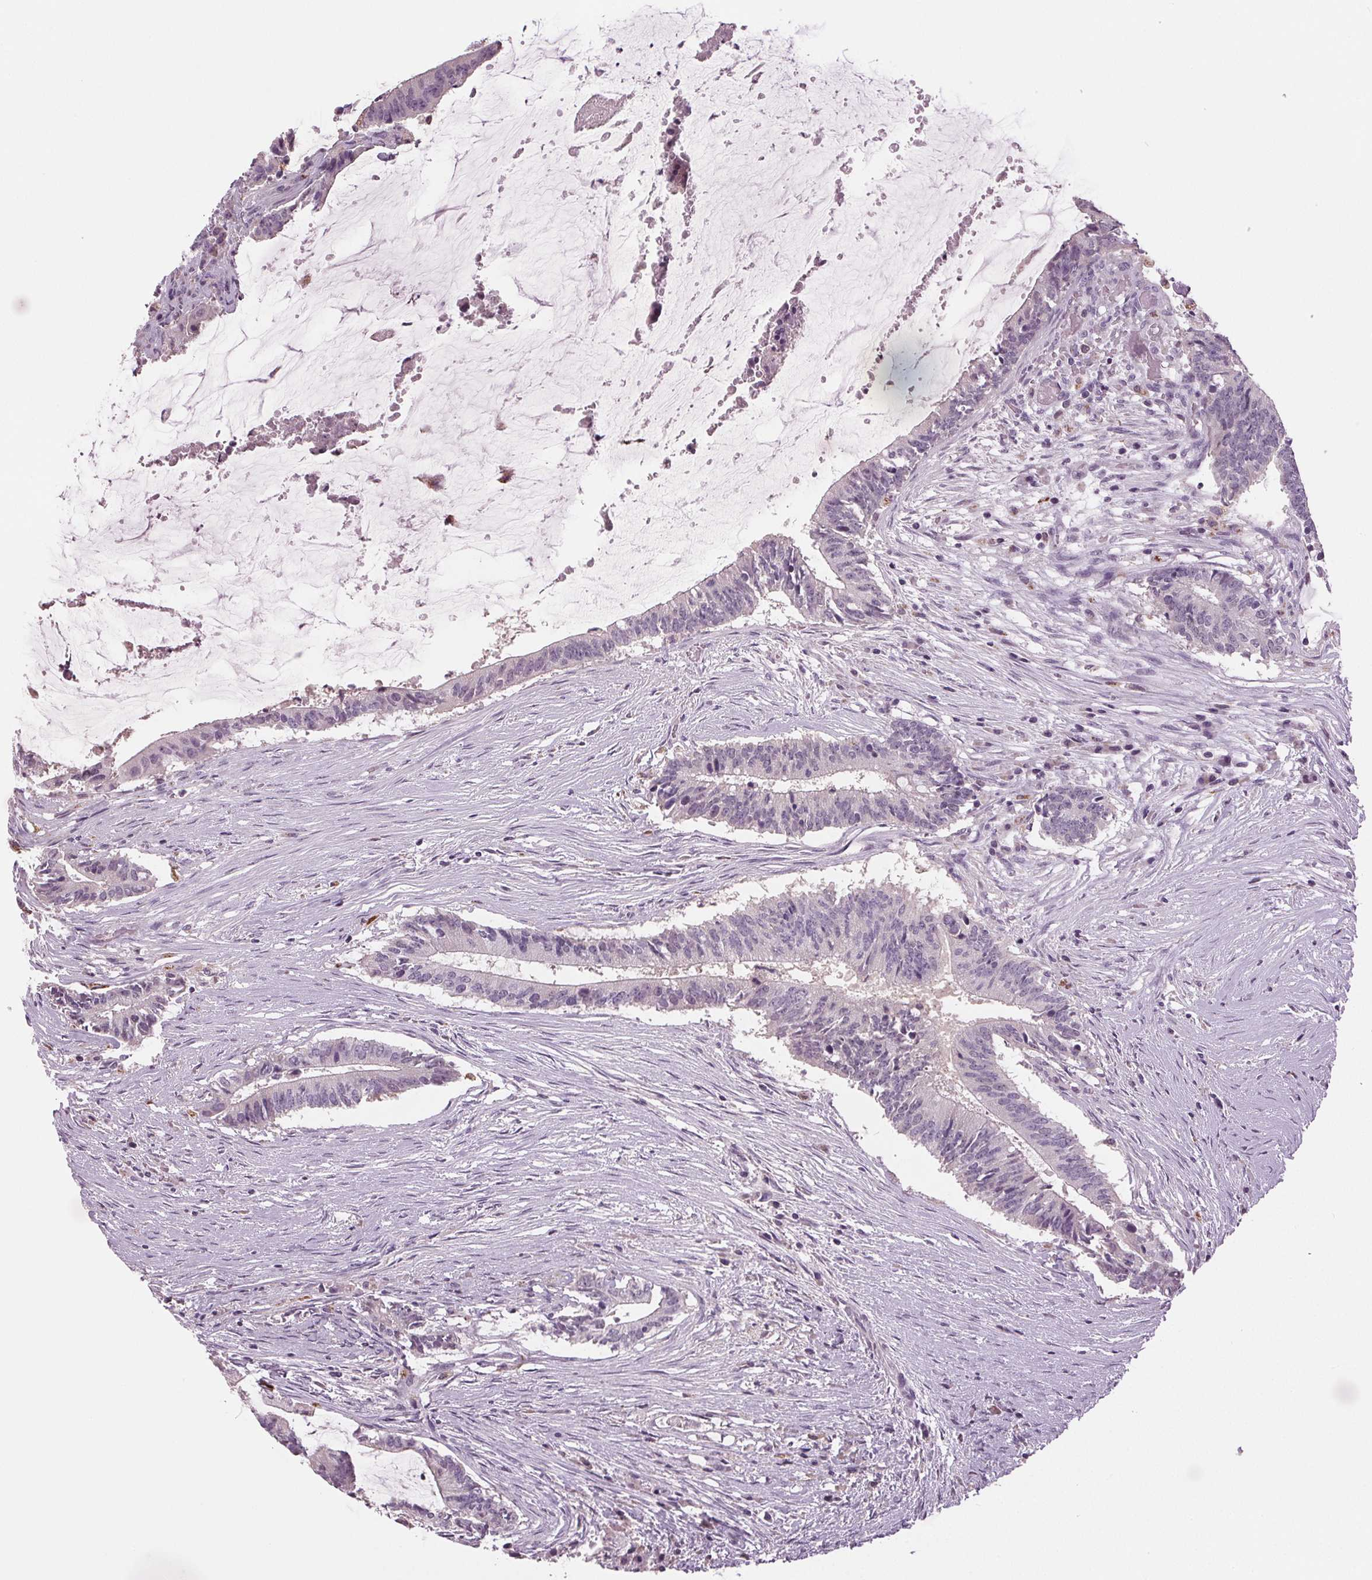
{"staining": {"intensity": "negative", "quantity": "none", "location": "none"}, "tissue": "colorectal cancer", "cell_type": "Tumor cells", "image_type": "cancer", "snomed": [{"axis": "morphology", "description": "Adenocarcinoma, NOS"}, {"axis": "topography", "description": "Colon"}], "caption": "This is an immunohistochemistry (IHC) photomicrograph of human colorectal adenocarcinoma. There is no staining in tumor cells.", "gene": "DNAH12", "patient": {"sex": "female", "age": 43}}